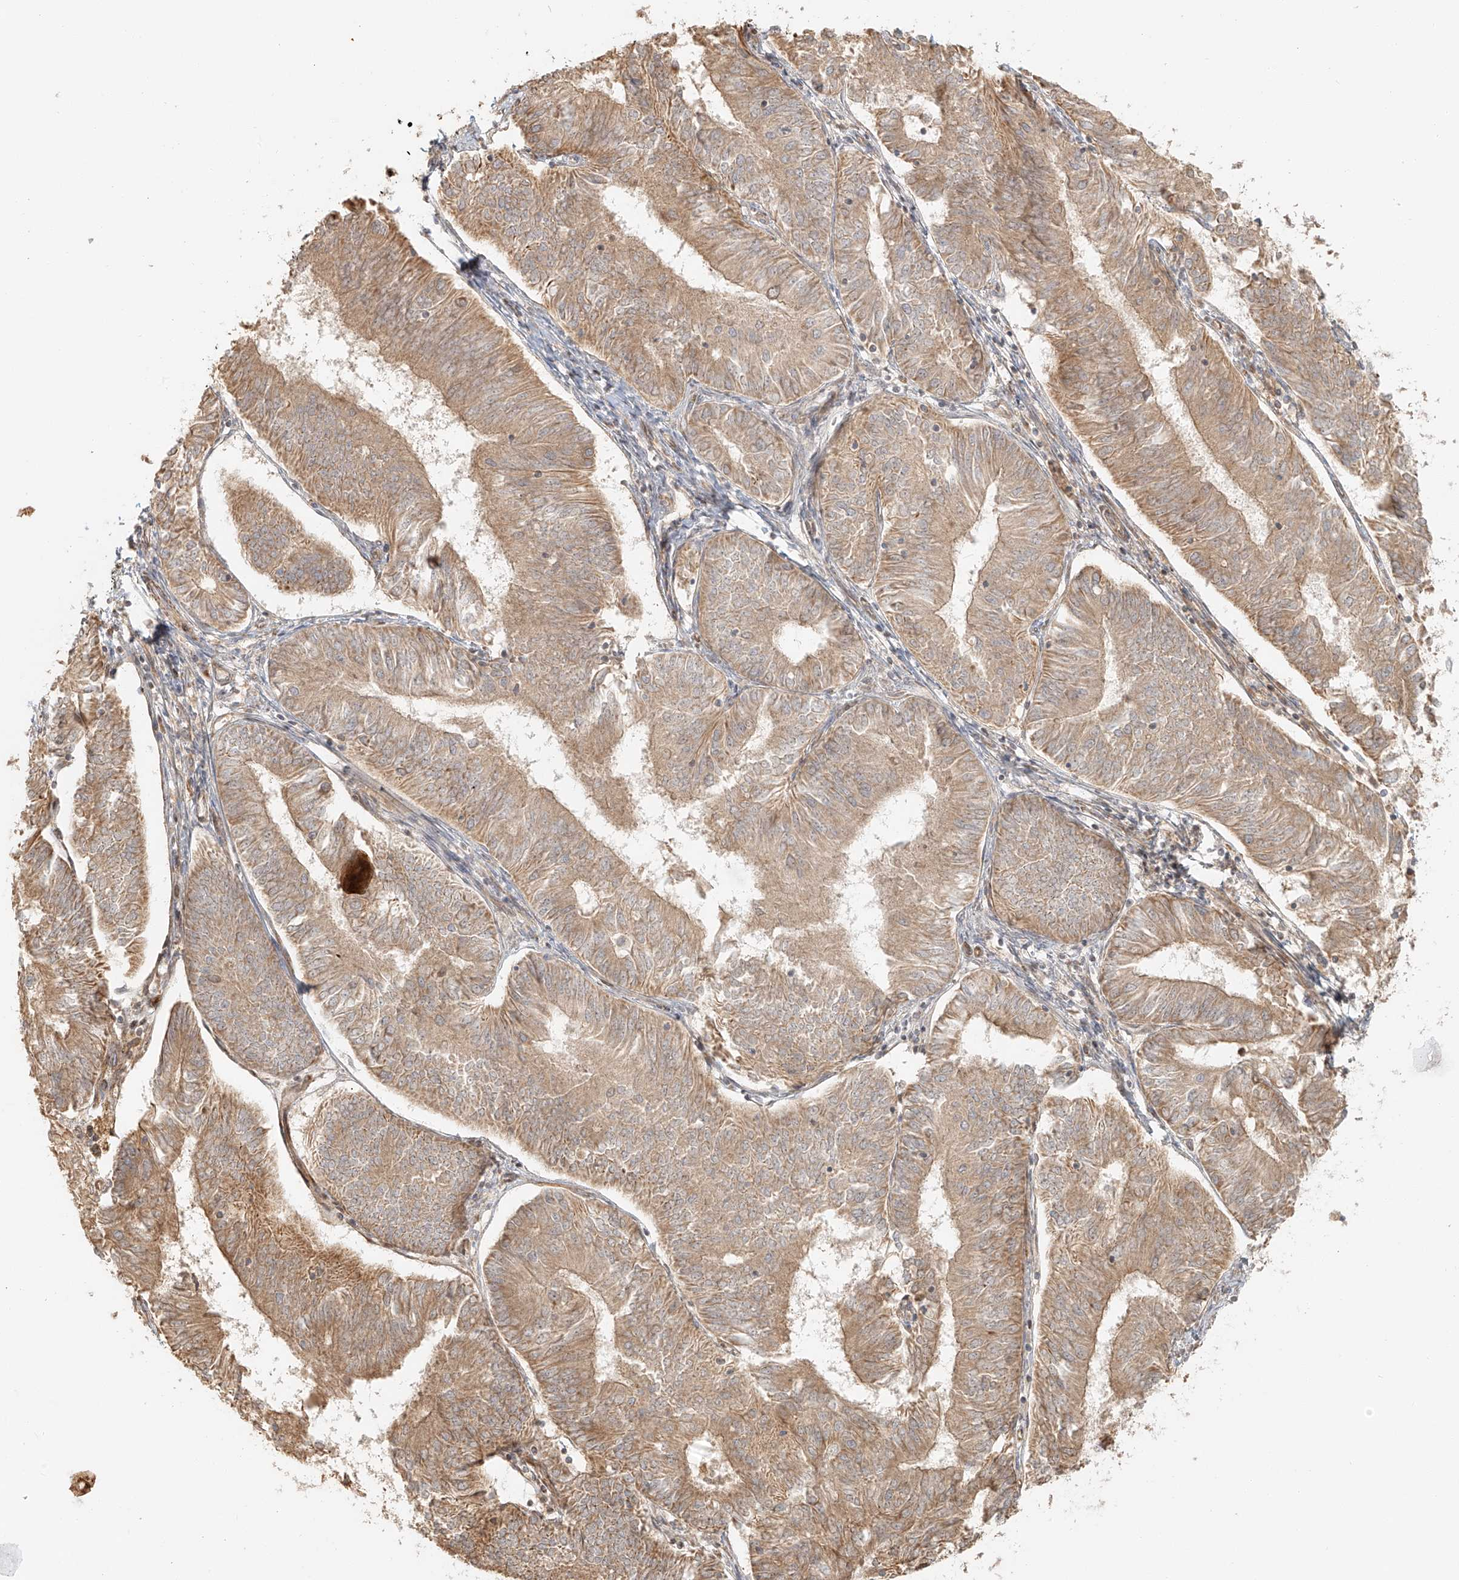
{"staining": {"intensity": "moderate", "quantity": ">75%", "location": "cytoplasmic/membranous"}, "tissue": "endometrial cancer", "cell_type": "Tumor cells", "image_type": "cancer", "snomed": [{"axis": "morphology", "description": "Adenocarcinoma, NOS"}, {"axis": "topography", "description": "Endometrium"}], "caption": "Approximately >75% of tumor cells in endometrial cancer (adenocarcinoma) exhibit moderate cytoplasmic/membranous protein positivity as visualized by brown immunohistochemical staining.", "gene": "MIPEP", "patient": {"sex": "female", "age": 58}}